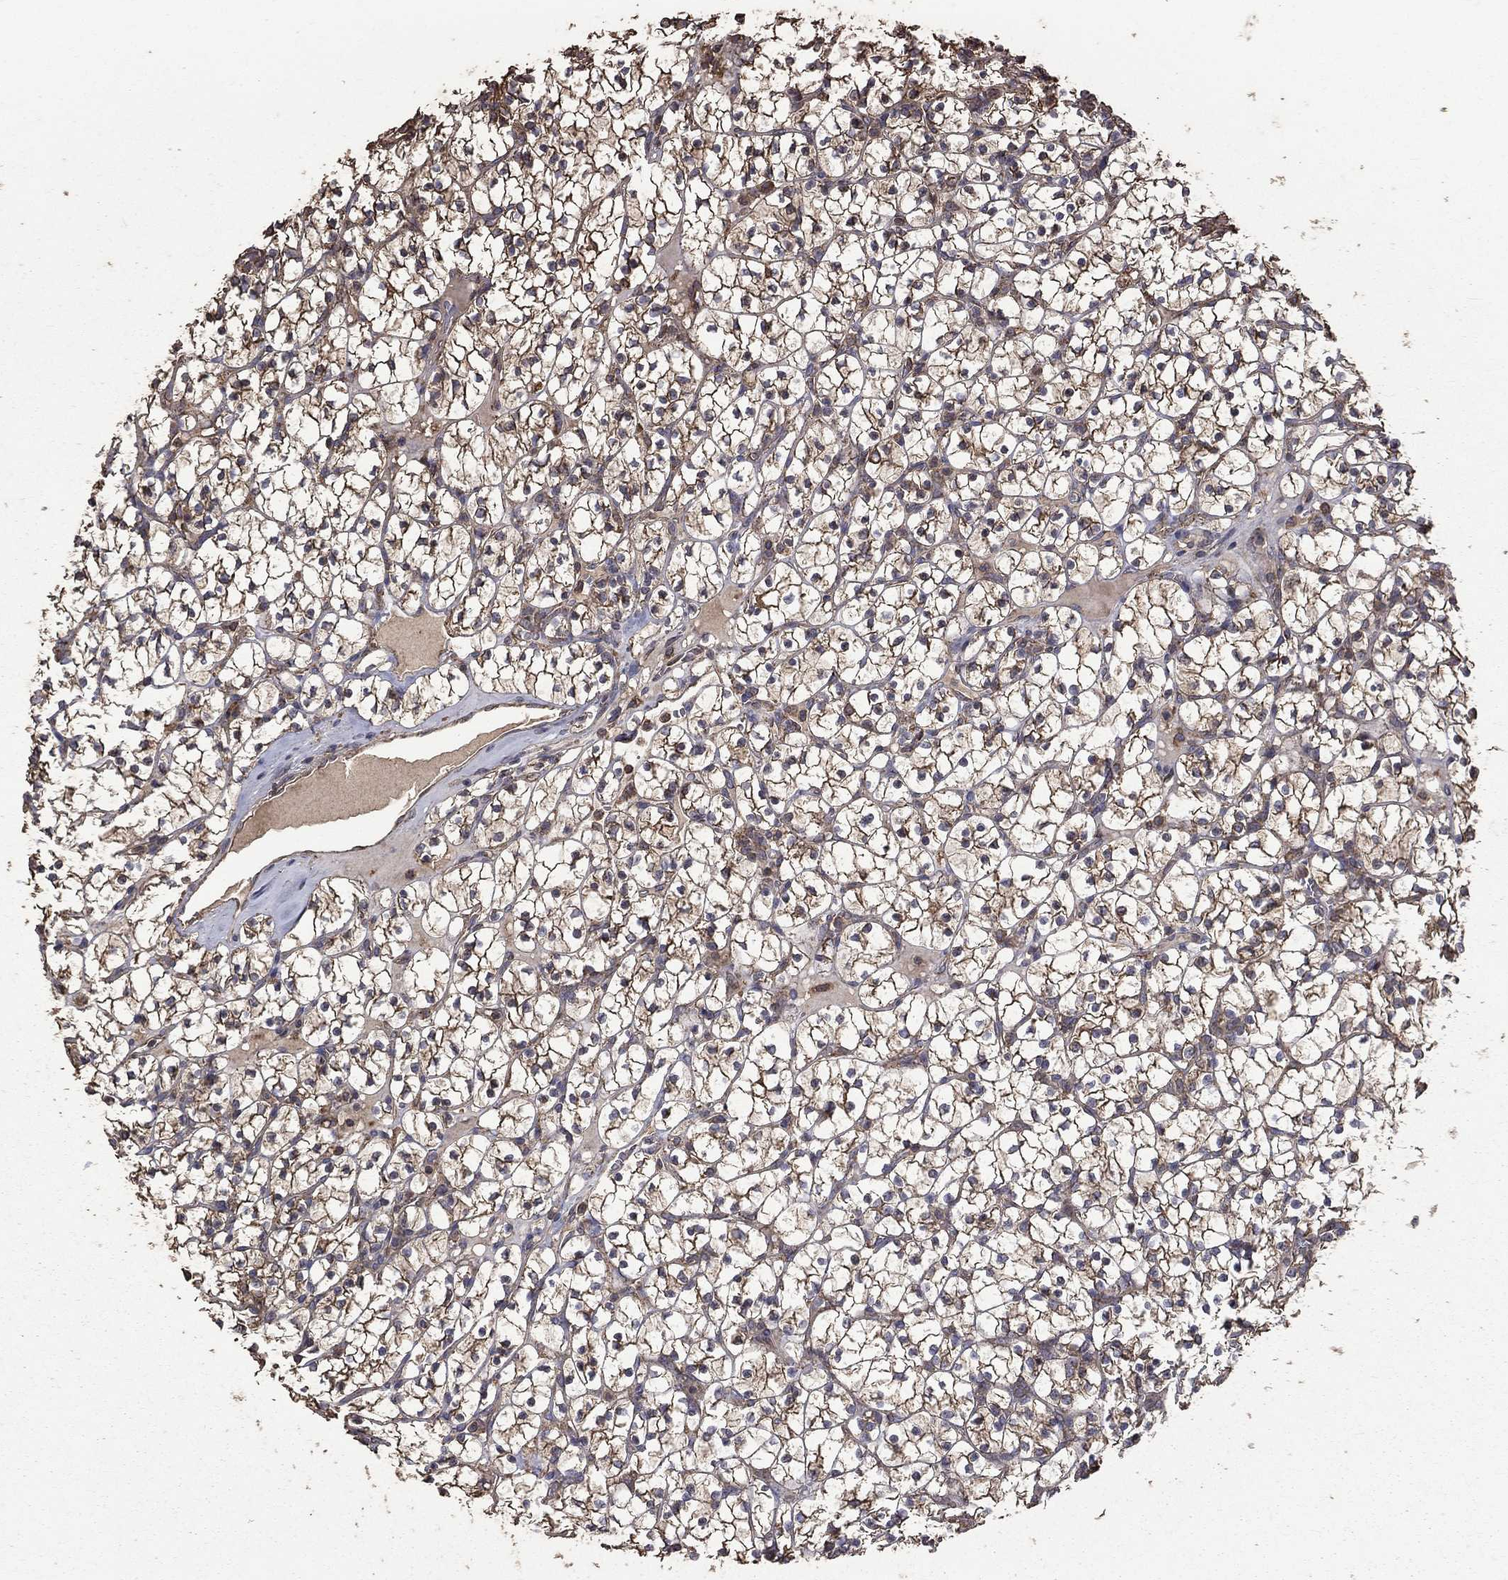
{"staining": {"intensity": "moderate", "quantity": ">75%", "location": "cytoplasmic/membranous"}, "tissue": "renal cancer", "cell_type": "Tumor cells", "image_type": "cancer", "snomed": [{"axis": "morphology", "description": "Adenocarcinoma, NOS"}, {"axis": "topography", "description": "Kidney"}], "caption": "Moderate cytoplasmic/membranous expression is appreciated in approximately >75% of tumor cells in renal cancer (adenocarcinoma).", "gene": "METTL27", "patient": {"sex": "female", "age": 89}}